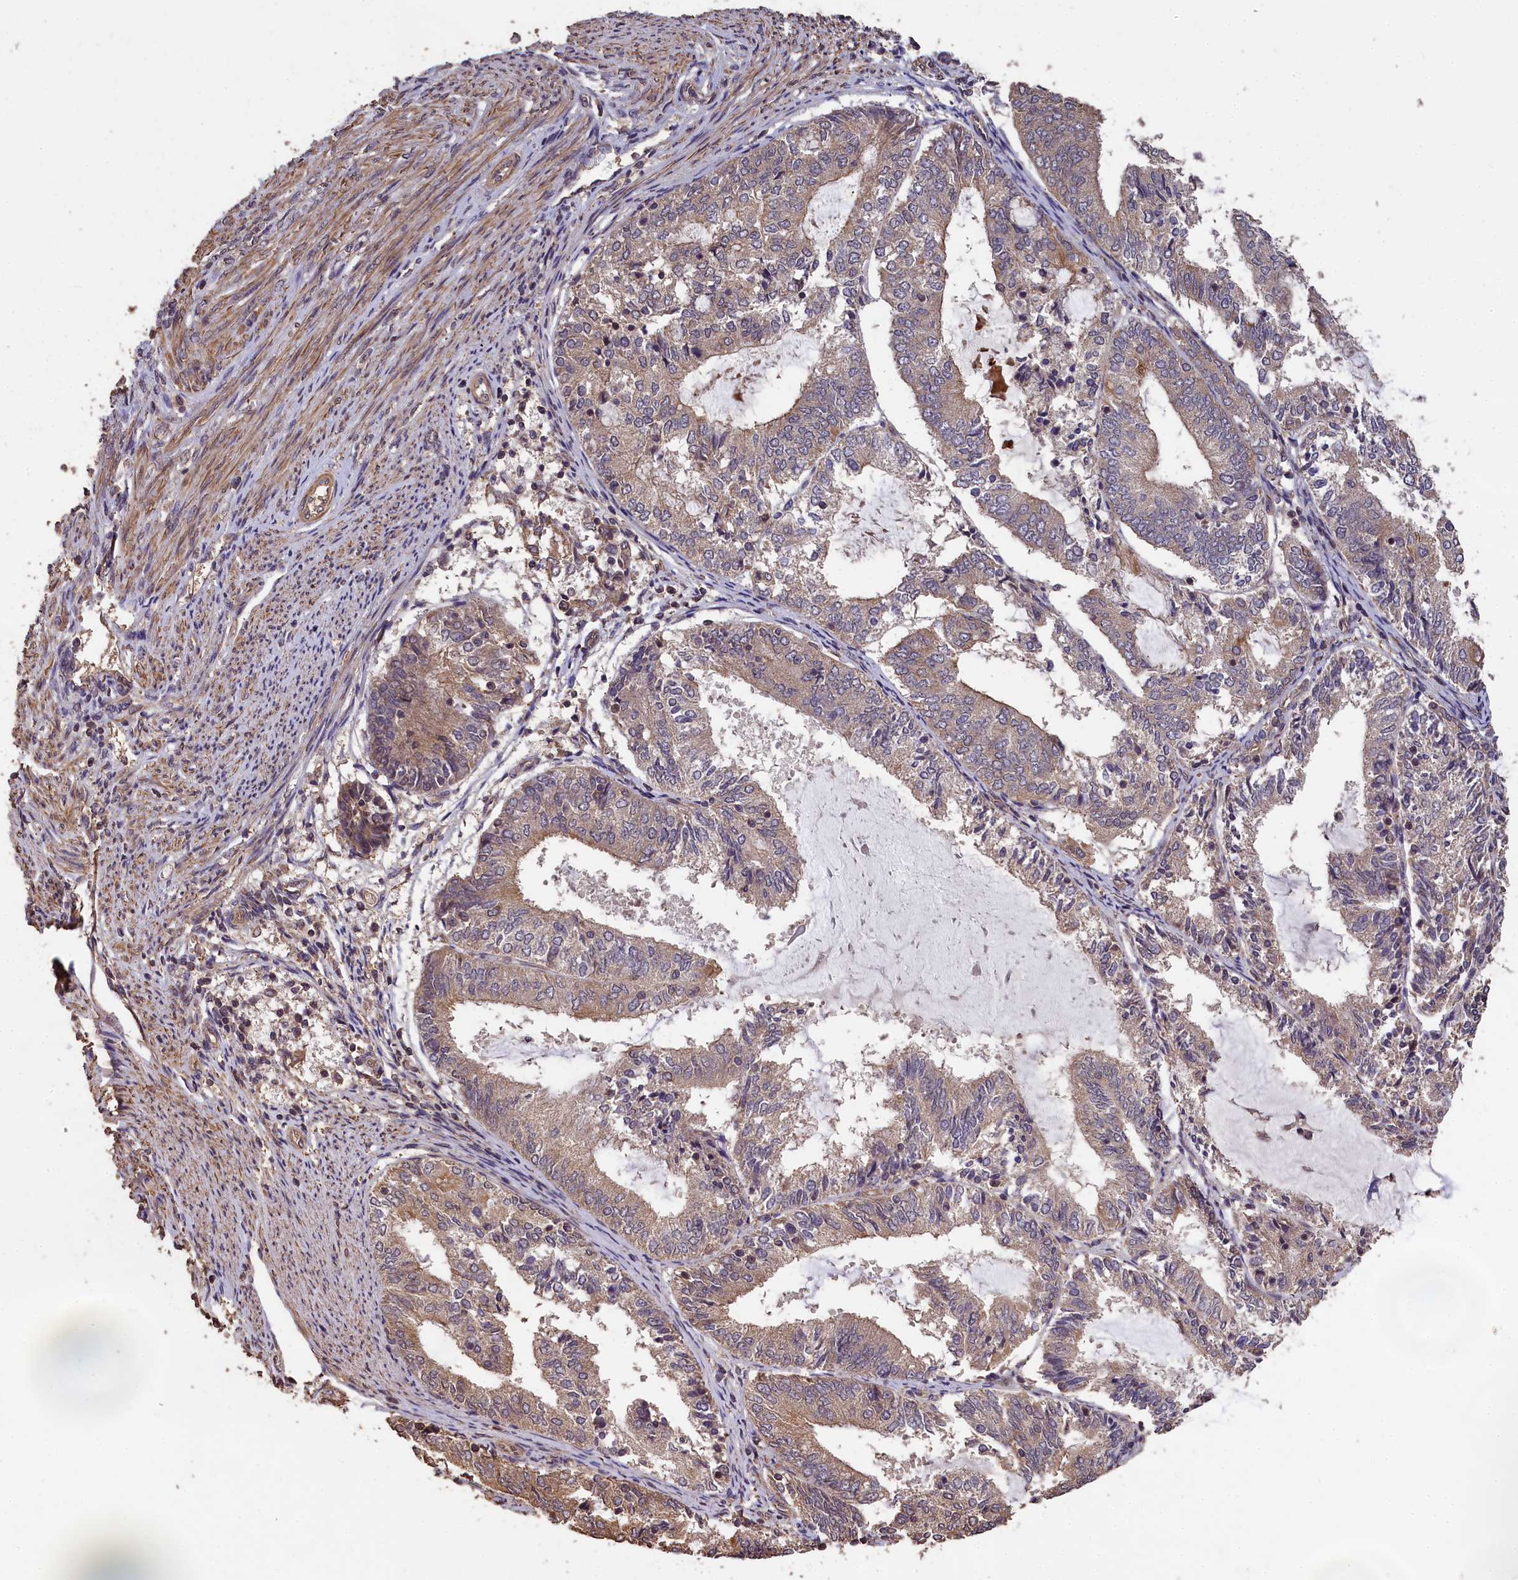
{"staining": {"intensity": "weak", "quantity": "25%-75%", "location": "cytoplasmic/membranous"}, "tissue": "endometrial cancer", "cell_type": "Tumor cells", "image_type": "cancer", "snomed": [{"axis": "morphology", "description": "Adenocarcinoma, NOS"}, {"axis": "topography", "description": "Endometrium"}], "caption": "This micrograph exhibits immunohistochemistry (IHC) staining of endometrial cancer (adenocarcinoma), with low weak cytoplasmic/membranous staining in approximately 25%-75% of tumor cells.", "gene": "CHD9", "patient": {"sex": "female", "age": 81}}